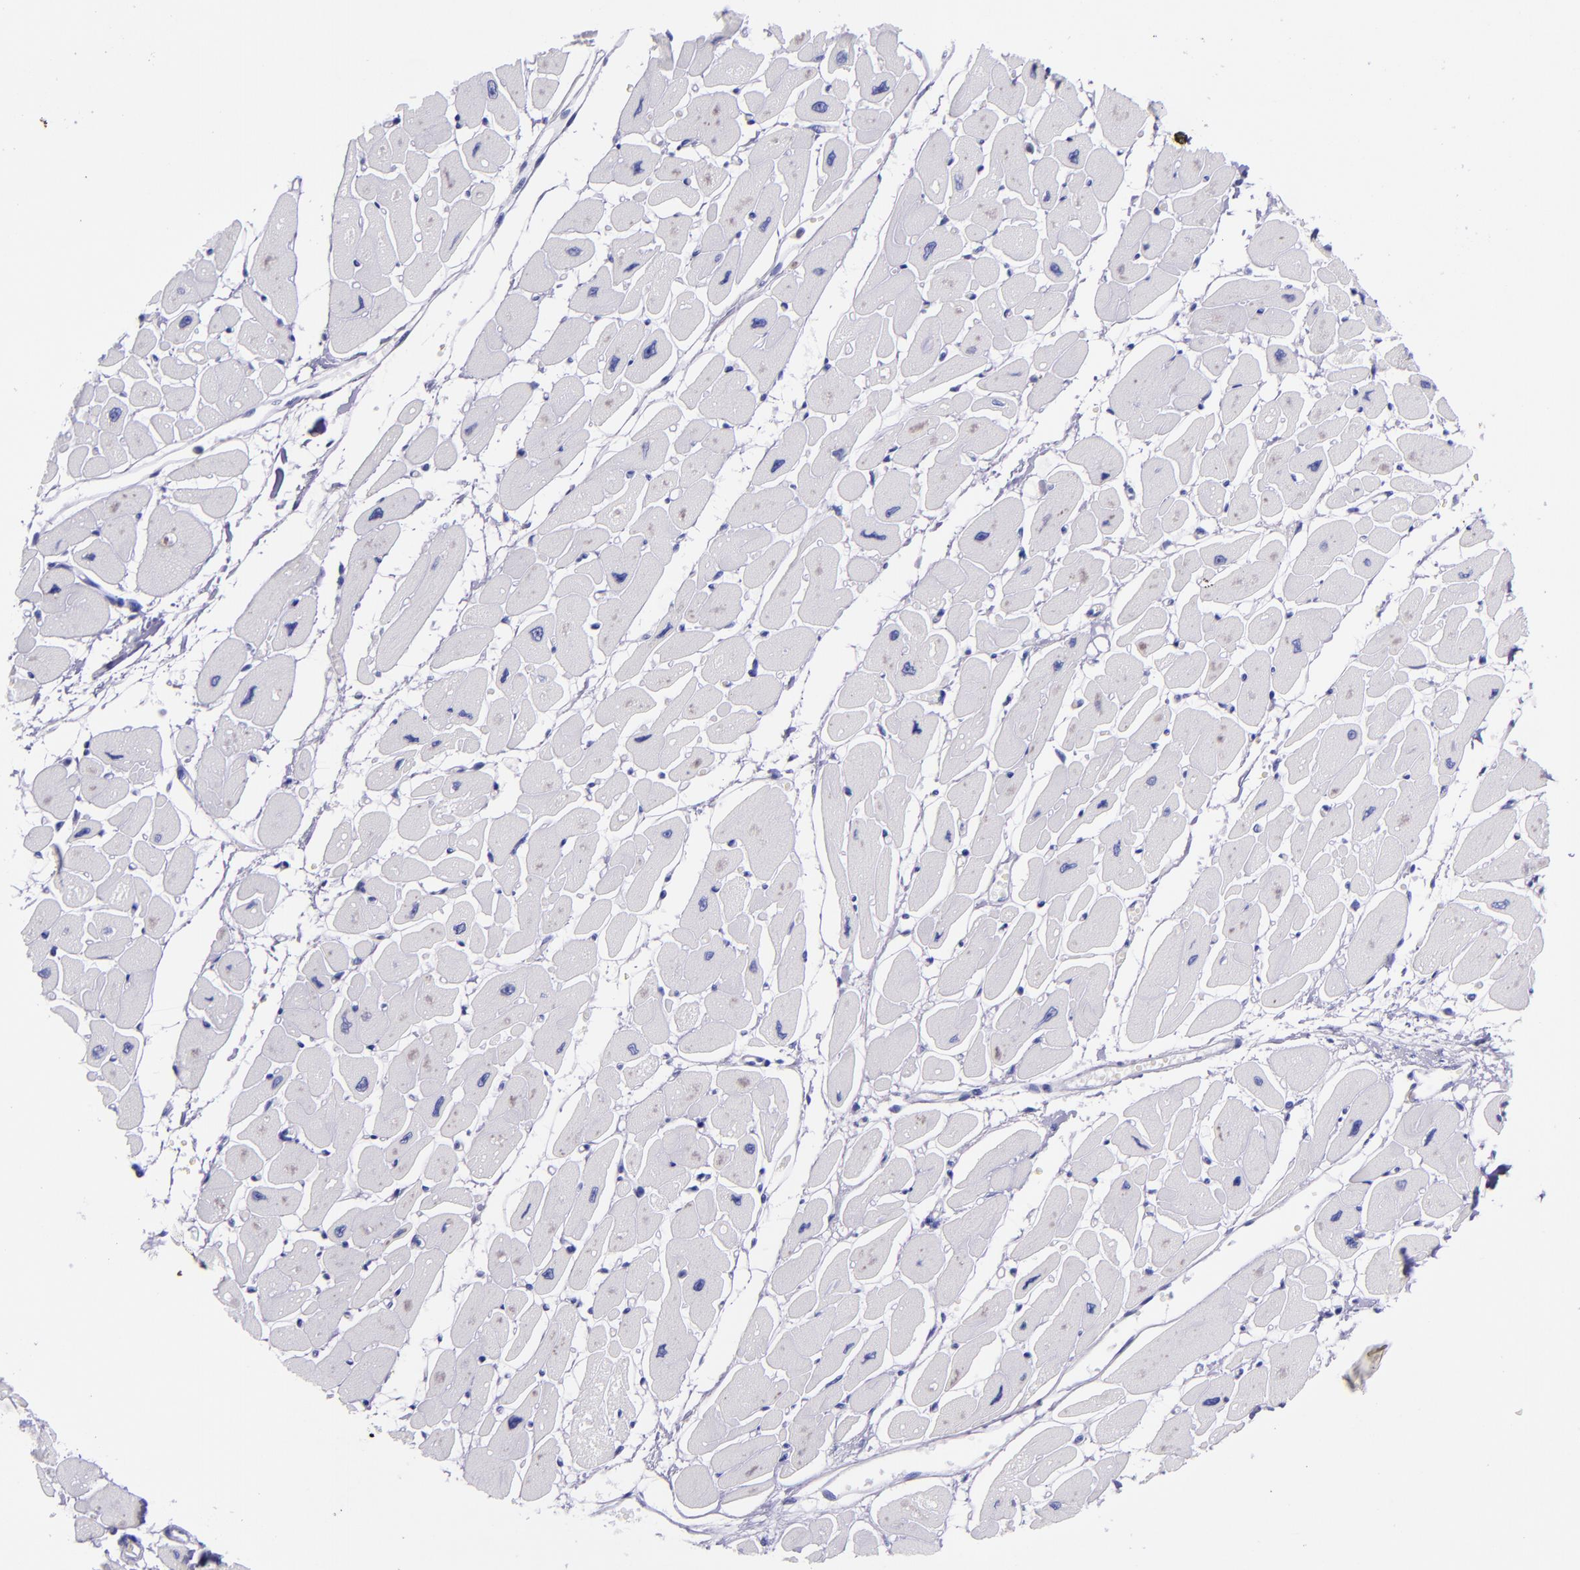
{"staining": {"intensity": "negative", "quantity": "none", "location": "none"}, "tissue": "heart muscle", "cell_type": "Cardiomyocytes", "image_type": "normal", "snomed": [{"axis": "morphology", "description": "Normal tissue, NOS"}, {"axis": "topography", "description": "Heart"}], "caption": "The micrograph demonstrates no staining of cardiomyocytes in normal heart muscle. (DAB (3,3'-diaminobenzidine) immunohistochemistry visualized using brightfield microscopy, high magnification).", "gene": "SLPI", "patient": {"sex": "female", "age": 54}}